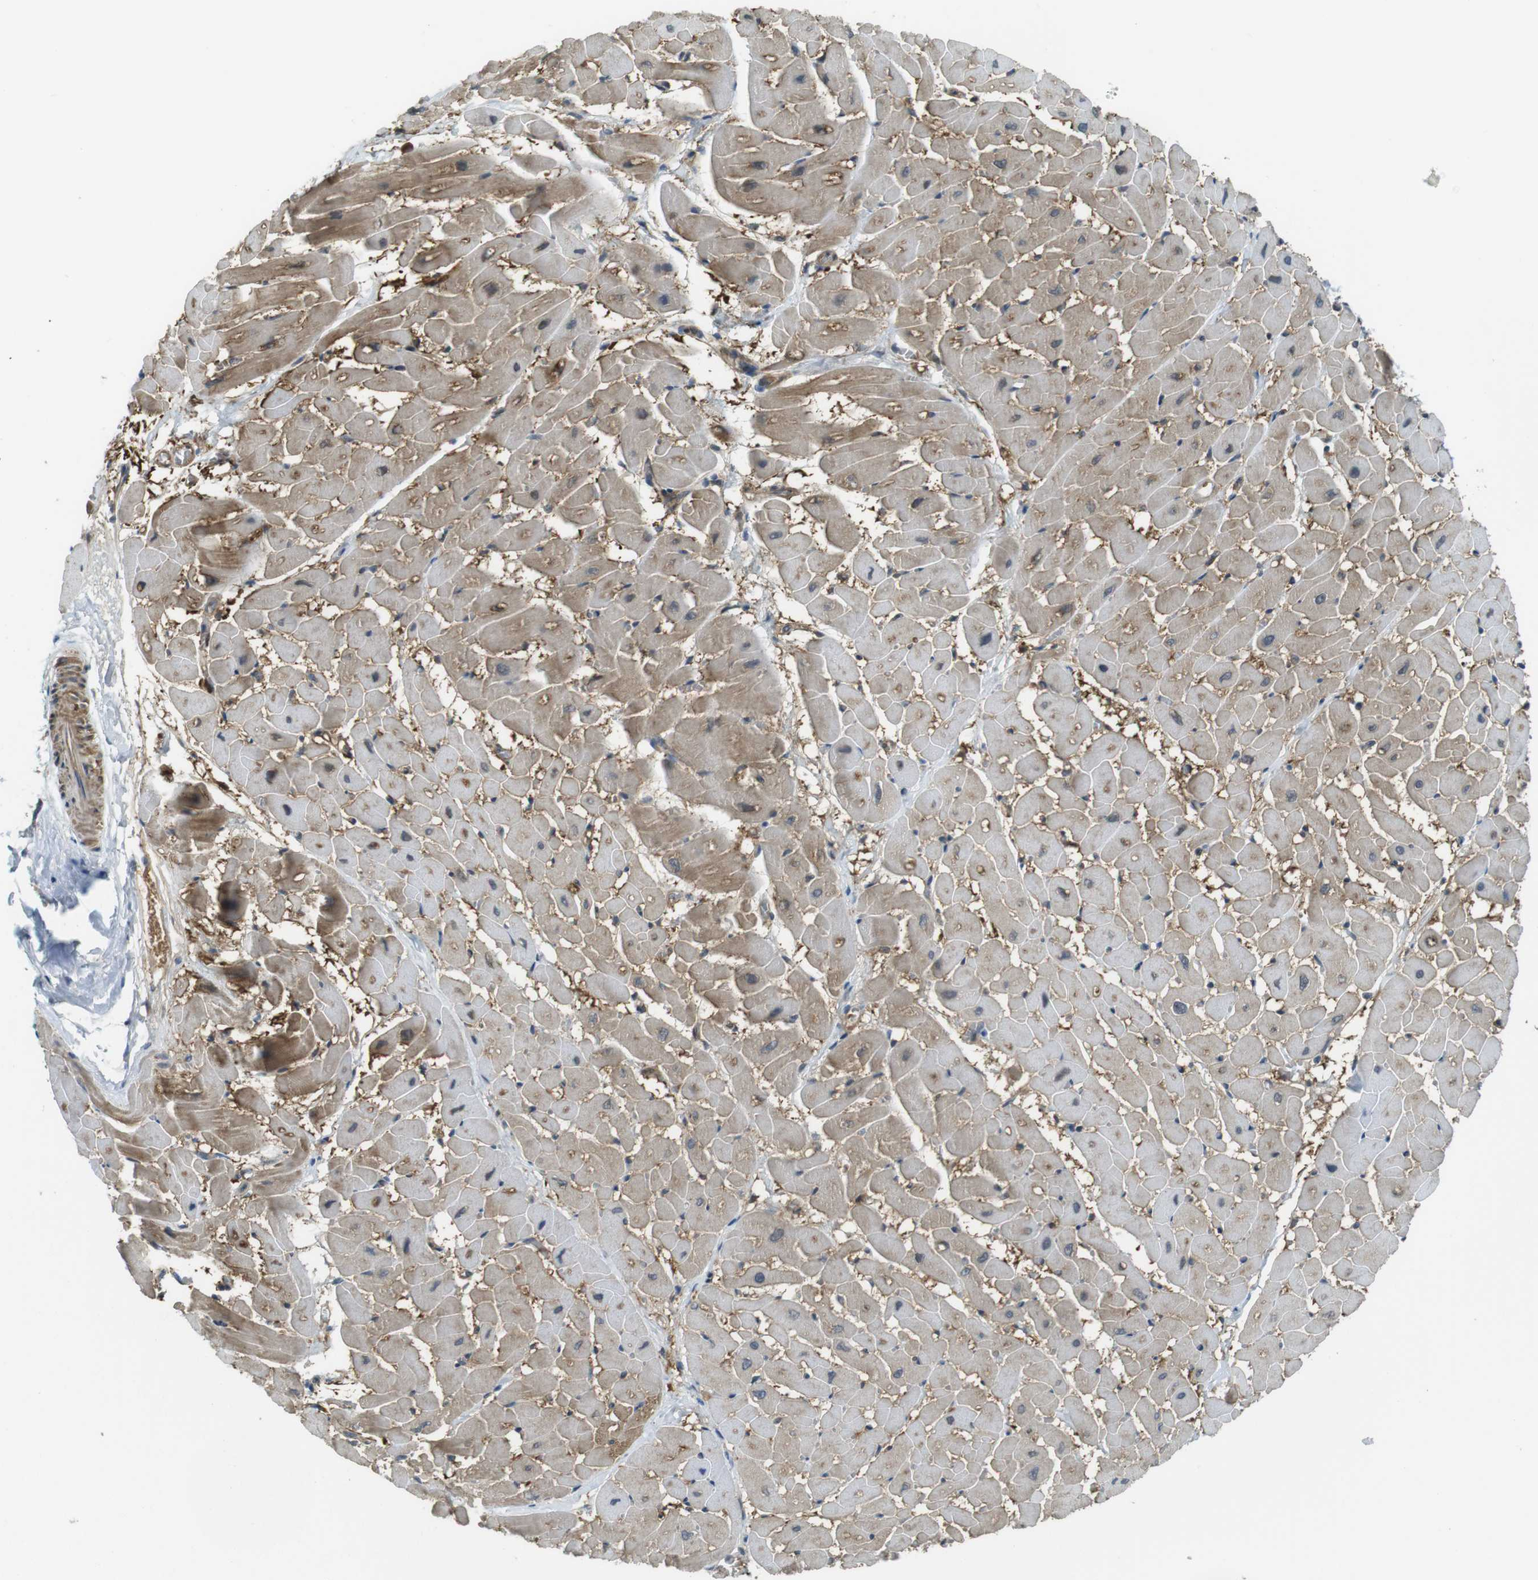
{"staining": {"intensity": "moderate", "quantity": ">75%", "location": "cytoplasmic/membranous"}, "tissue": "heart muscle", "cell_type": "Cardiomyocytes", "image_type": "normal", "snomed": [{"axis": "morphology", "description": "Normal tissue, NOS"}, {"axis": "topography", "description": "Heart"}], "caption": "Moderate cytoplasmic/membranous protein expression is appreciated in approximately >75% of cardiomyocytes in heart muscle.", "gene": "LRRC3B", "patient": {"sex": "male", "age": 45}}